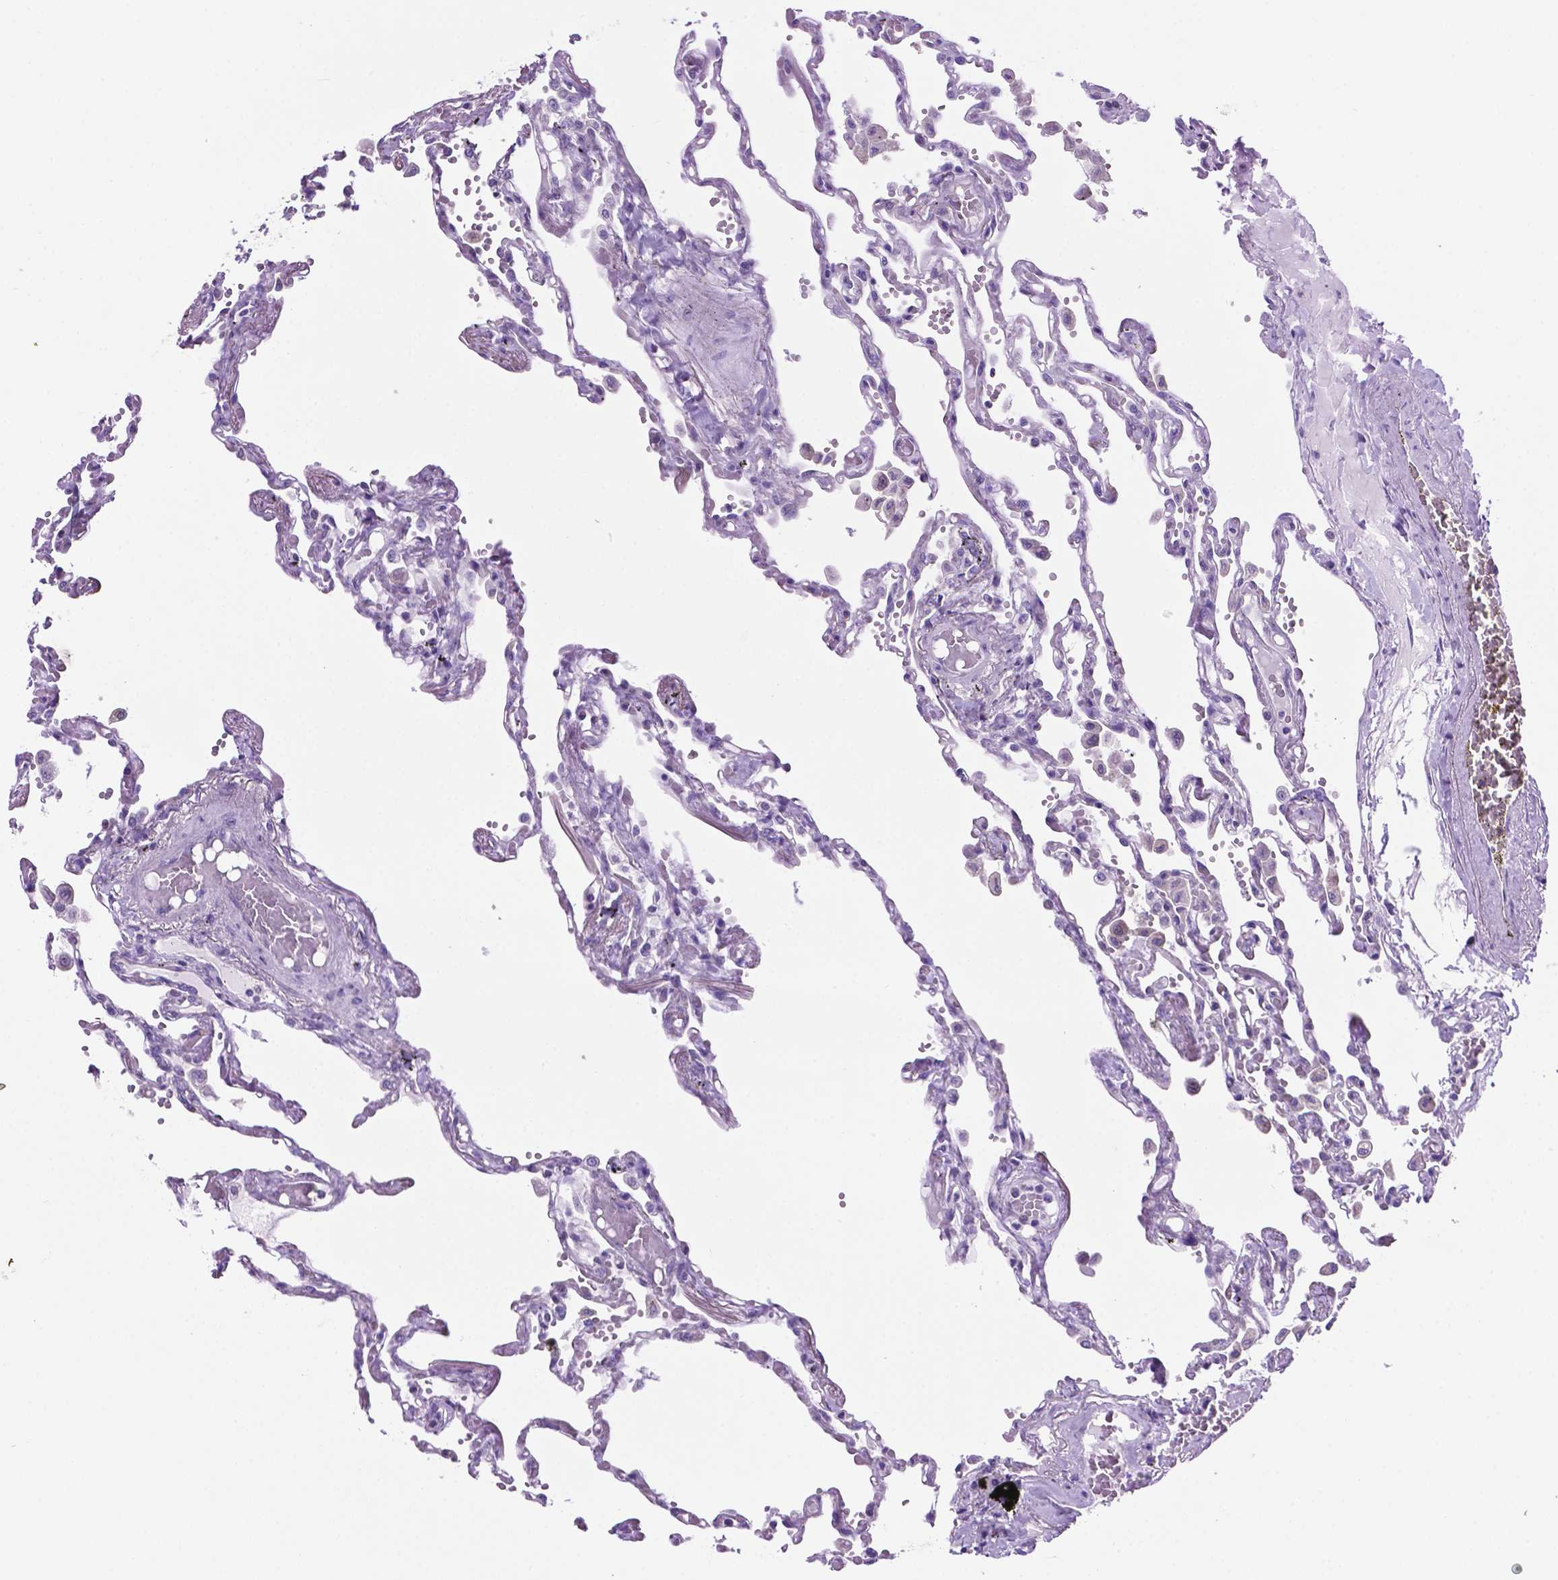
{"staining": {"intensity": "negative", "quantity": "none", "location": "none"}, "tissue": "lung", "cell_type": "Alveolar cells", "image_type": "normal", "snomed": [{"axis": "morphology", "description": "Normal tissue, NOS"}, {"axis": "morphology", "description": "Adenocarcinoma, NOS"}, {"axis": "topography", "description": "Cartilage tissue"}, {"axis": "topography", "description": "Lung"}], "caption": "Normal lung was stained to show a protein in brown. There is no significant staining in alveolar cells. Nuclei are stained in blue.", "gene": "SPDYA", "patient": {"sex": "female", "age": 67}}